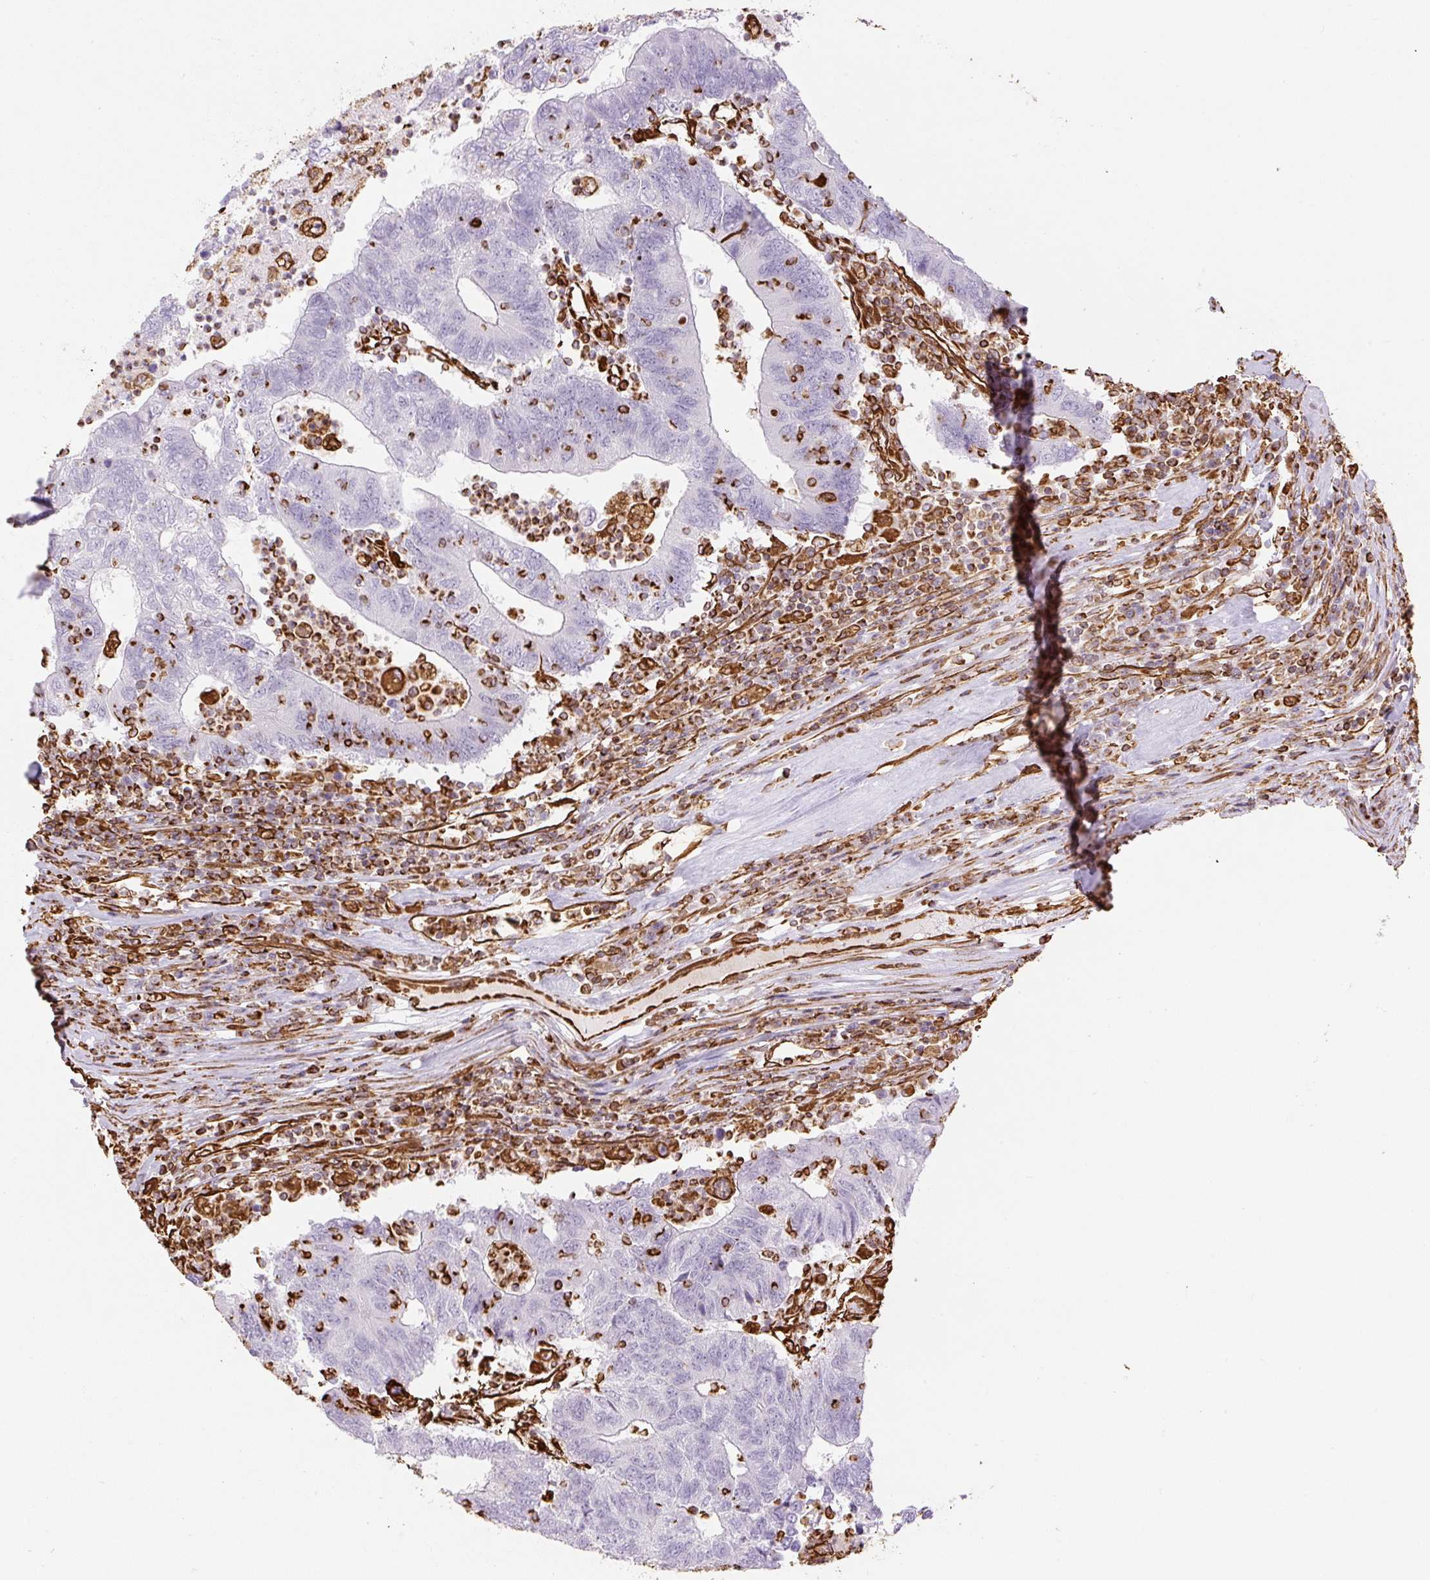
{"staining": {"intensity": "negative", "quantity": "none", "location": "none"}, "tissue": "colorectal cancer", "cell_type": "Tumor cells", "image_type": "cancer", "snomed": [{"axis": "morphology", "description": "Adenocarcinoma, NOS"}, {"axis": "topography", "description": "Colon"}], "caption": "Immunohistochemistry (IHC) histopathology image of neoplastic tissue: human adenocarcinoma (colorectal) stained with DAB demonstrates no significant protein expression in tumor cells. (Stains: DAB (3,3'-diaminobenzidine) immunohistochemistry (IHC) with hematoxylin counter stain, Microscopy: brightfield microscopy at high magnification).", "gene": "VIM", "patient": {"sex": "female", "age": 48}}